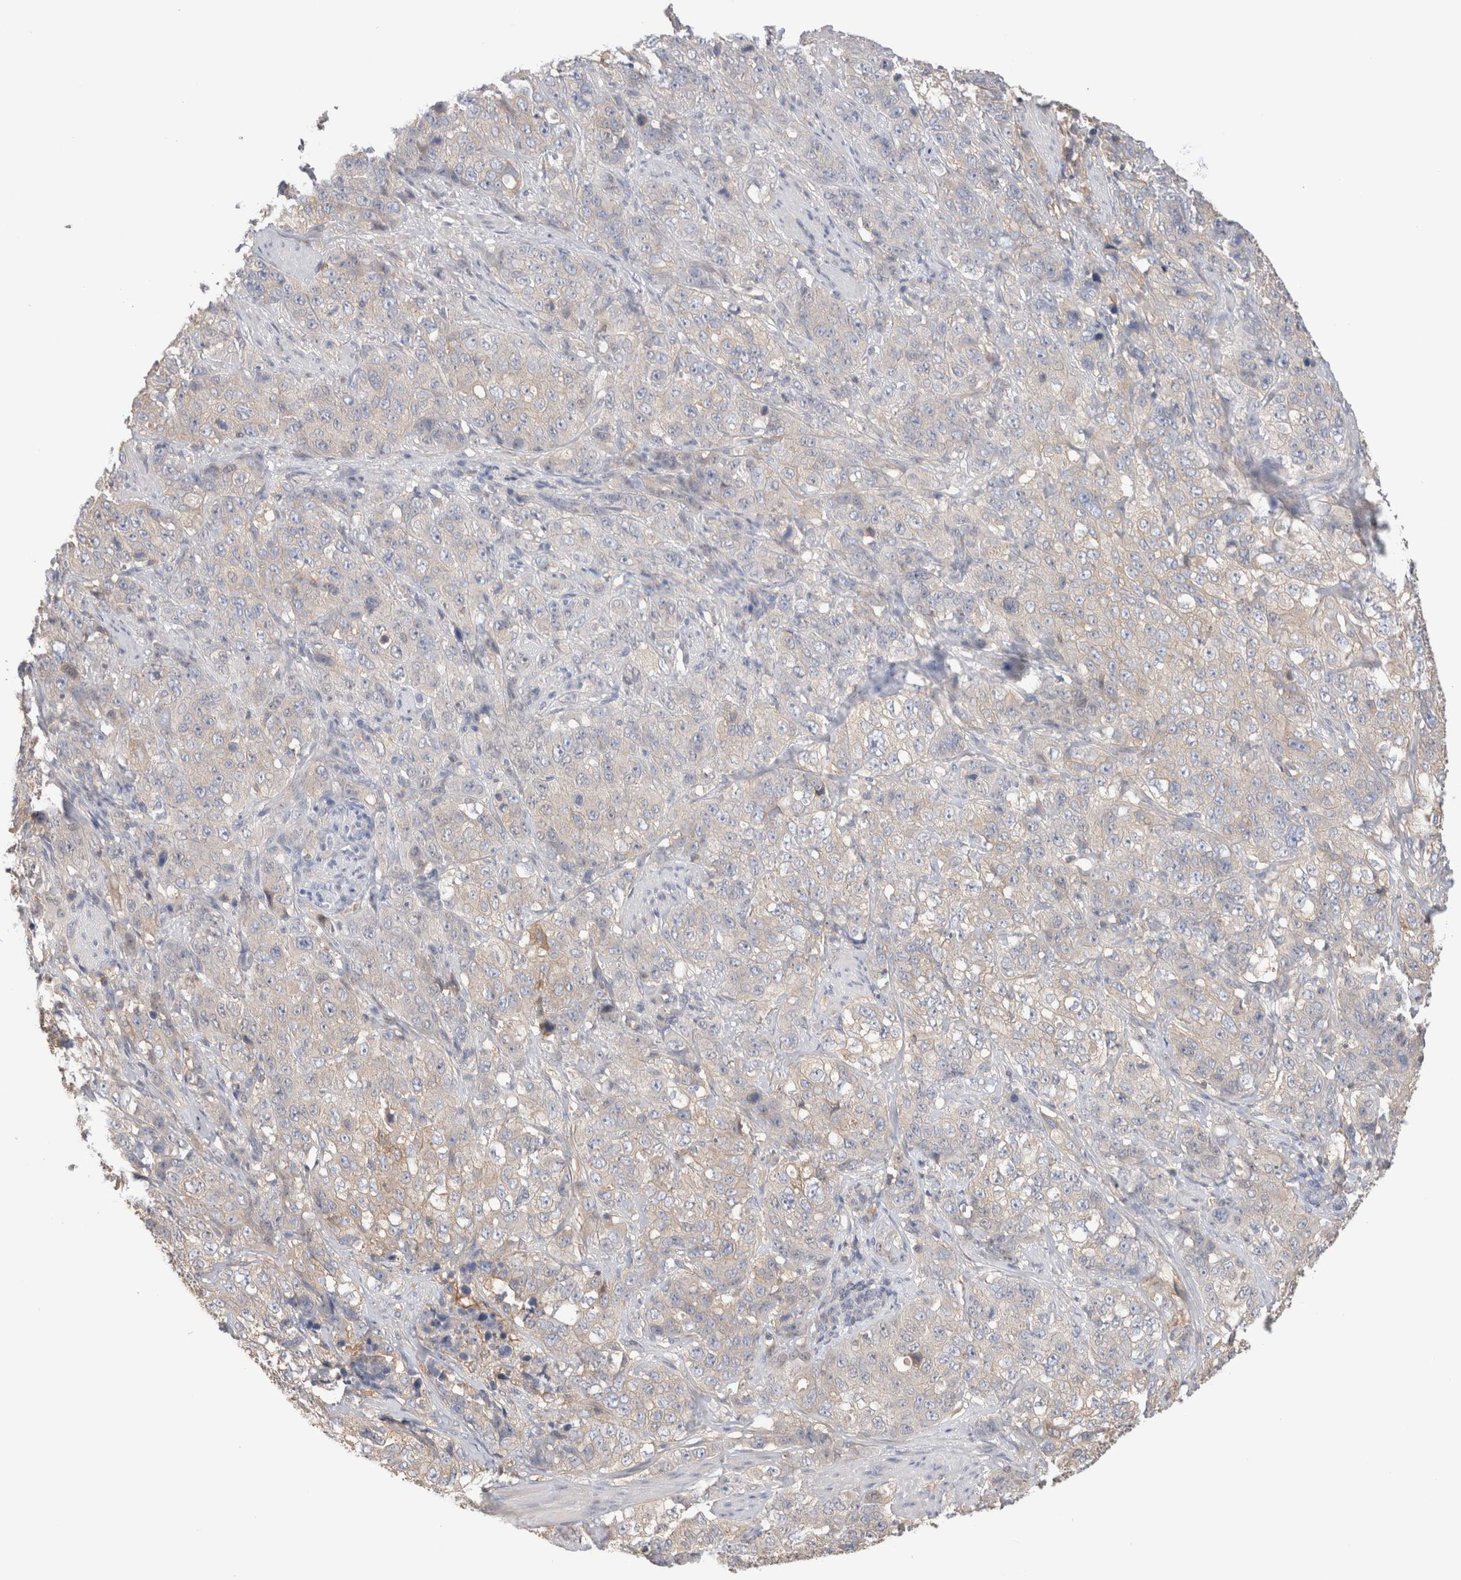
{"staining": {"intensity": "negative", "quantity": "none", "location": "none"}, "tissue": "stomach cancer", "cell_type": "Tumor cells", "image_type": "cancer", "snomed": [{"axis": "morphology", "description": "Adenocarcinoma, NOS"}, {"axis": "topography", "description": "Stomach"}], "caption": "This histopathology image is of stomach adenocarcinoma stained with IHC to label a protein in brown with the nuclei are counter-stained blue. There is no expression in tumor cells. Brightfield microscopy of immunohistochemistry (IHC) stained with DAB (3,3'-diaminobenzidine) (brown) and hematoxylin (blue), captured at high magnification.", "gene": "CAPN2", "patient": {"sex": "male", "age": 48}}